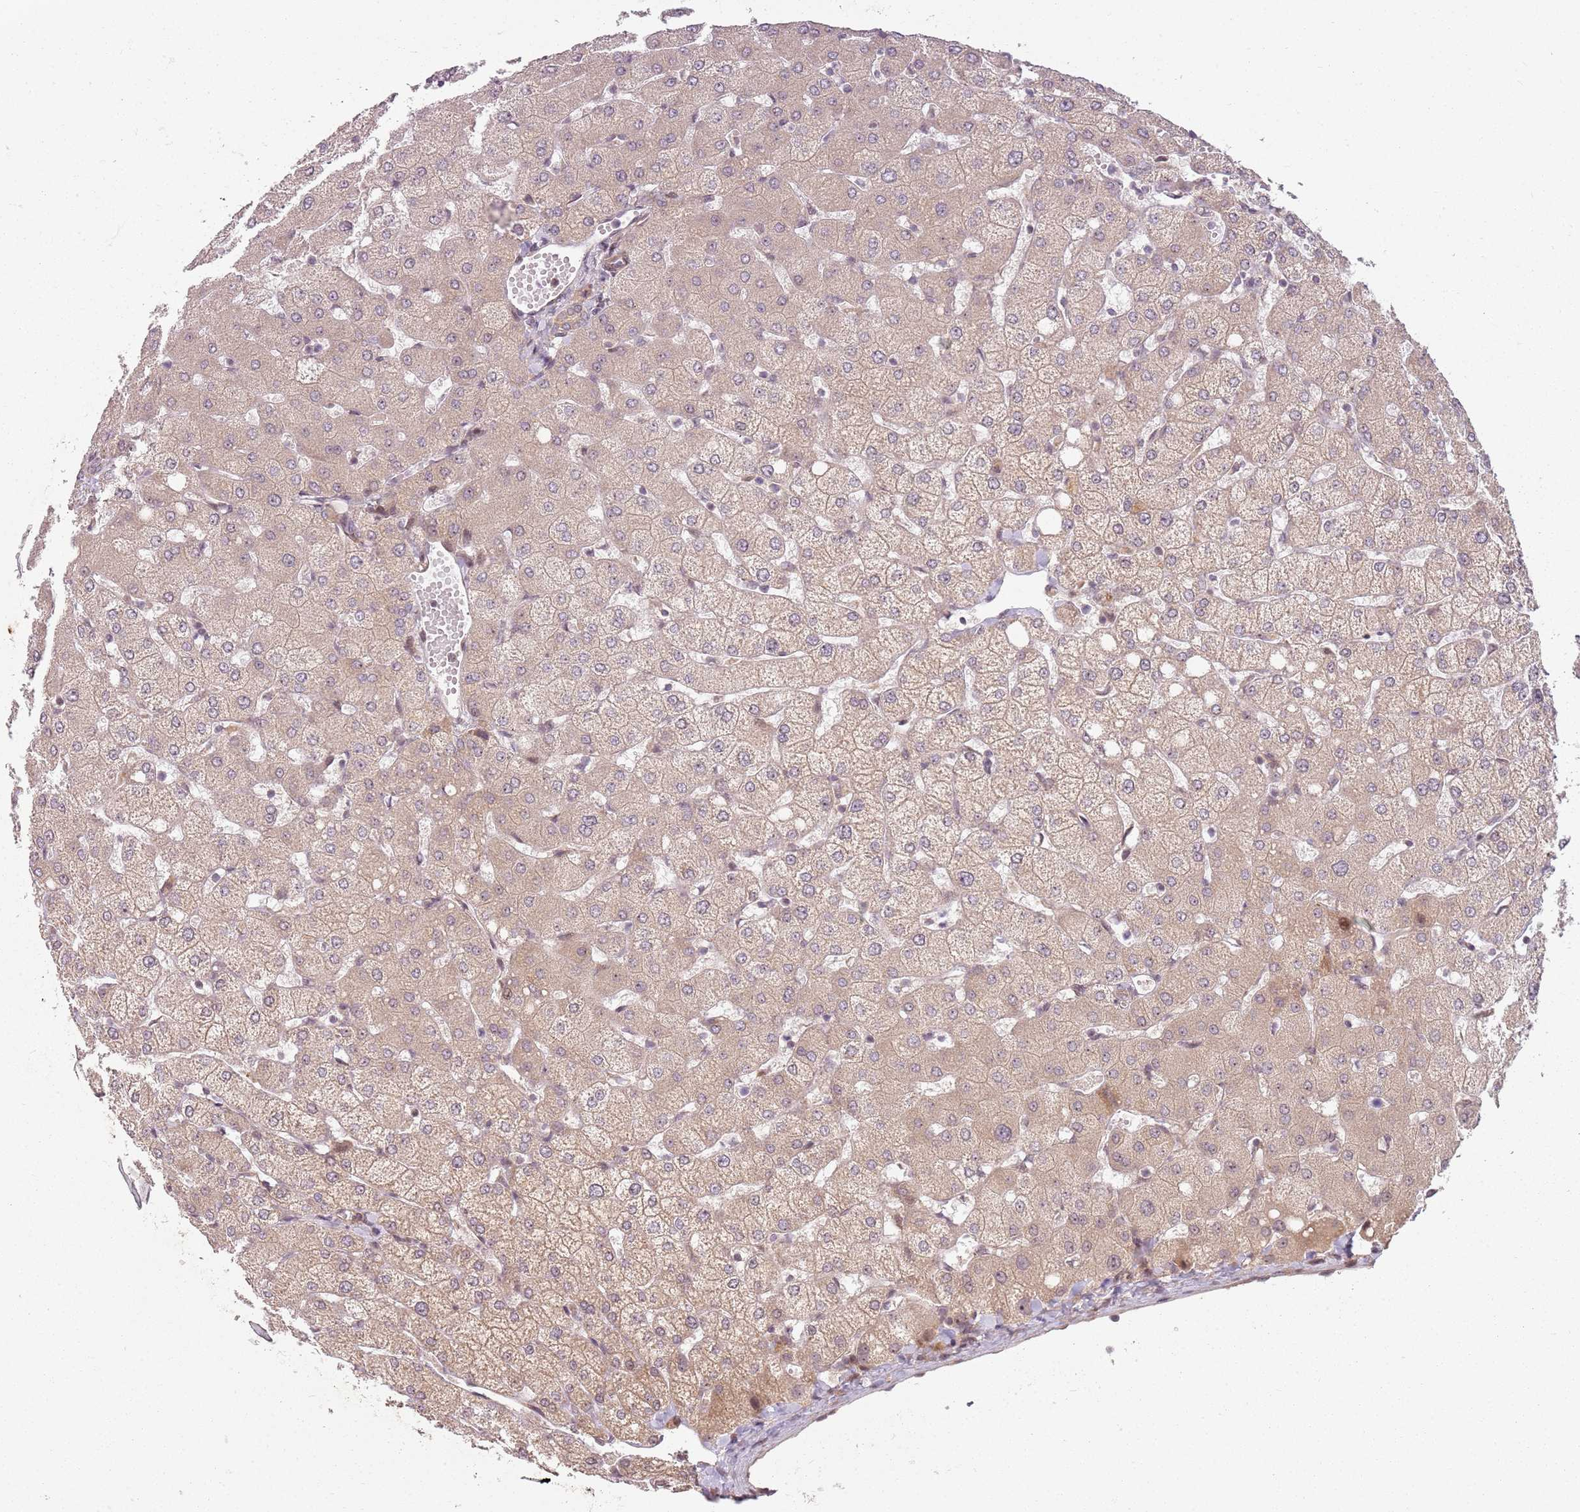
{"staining": {"intensity": "weak", "quantity": ">75%", "location": "cytoplasmic/membranous"}, "tissue": "liver", "cell_type": "Cholangiocytes", "image_type": "normal", "snomed": [{"axis": "morphology", "description": "Normal tissue, NOS"}, {"axis": "topography", "description": "Liver"}], "caption": "A low amount of weak cytoplasmic/membranous expression is identified in approximately >75% of cholangiocytes in unremarkable liver. Using DAB (3,3'-diaminobenzidine) (brown) and hematoxylin (blue) stains, captured at high magnification using brightfield microscopy.", "gene": "CHURC1", "patient": {"sex": "female", "age": 54}}